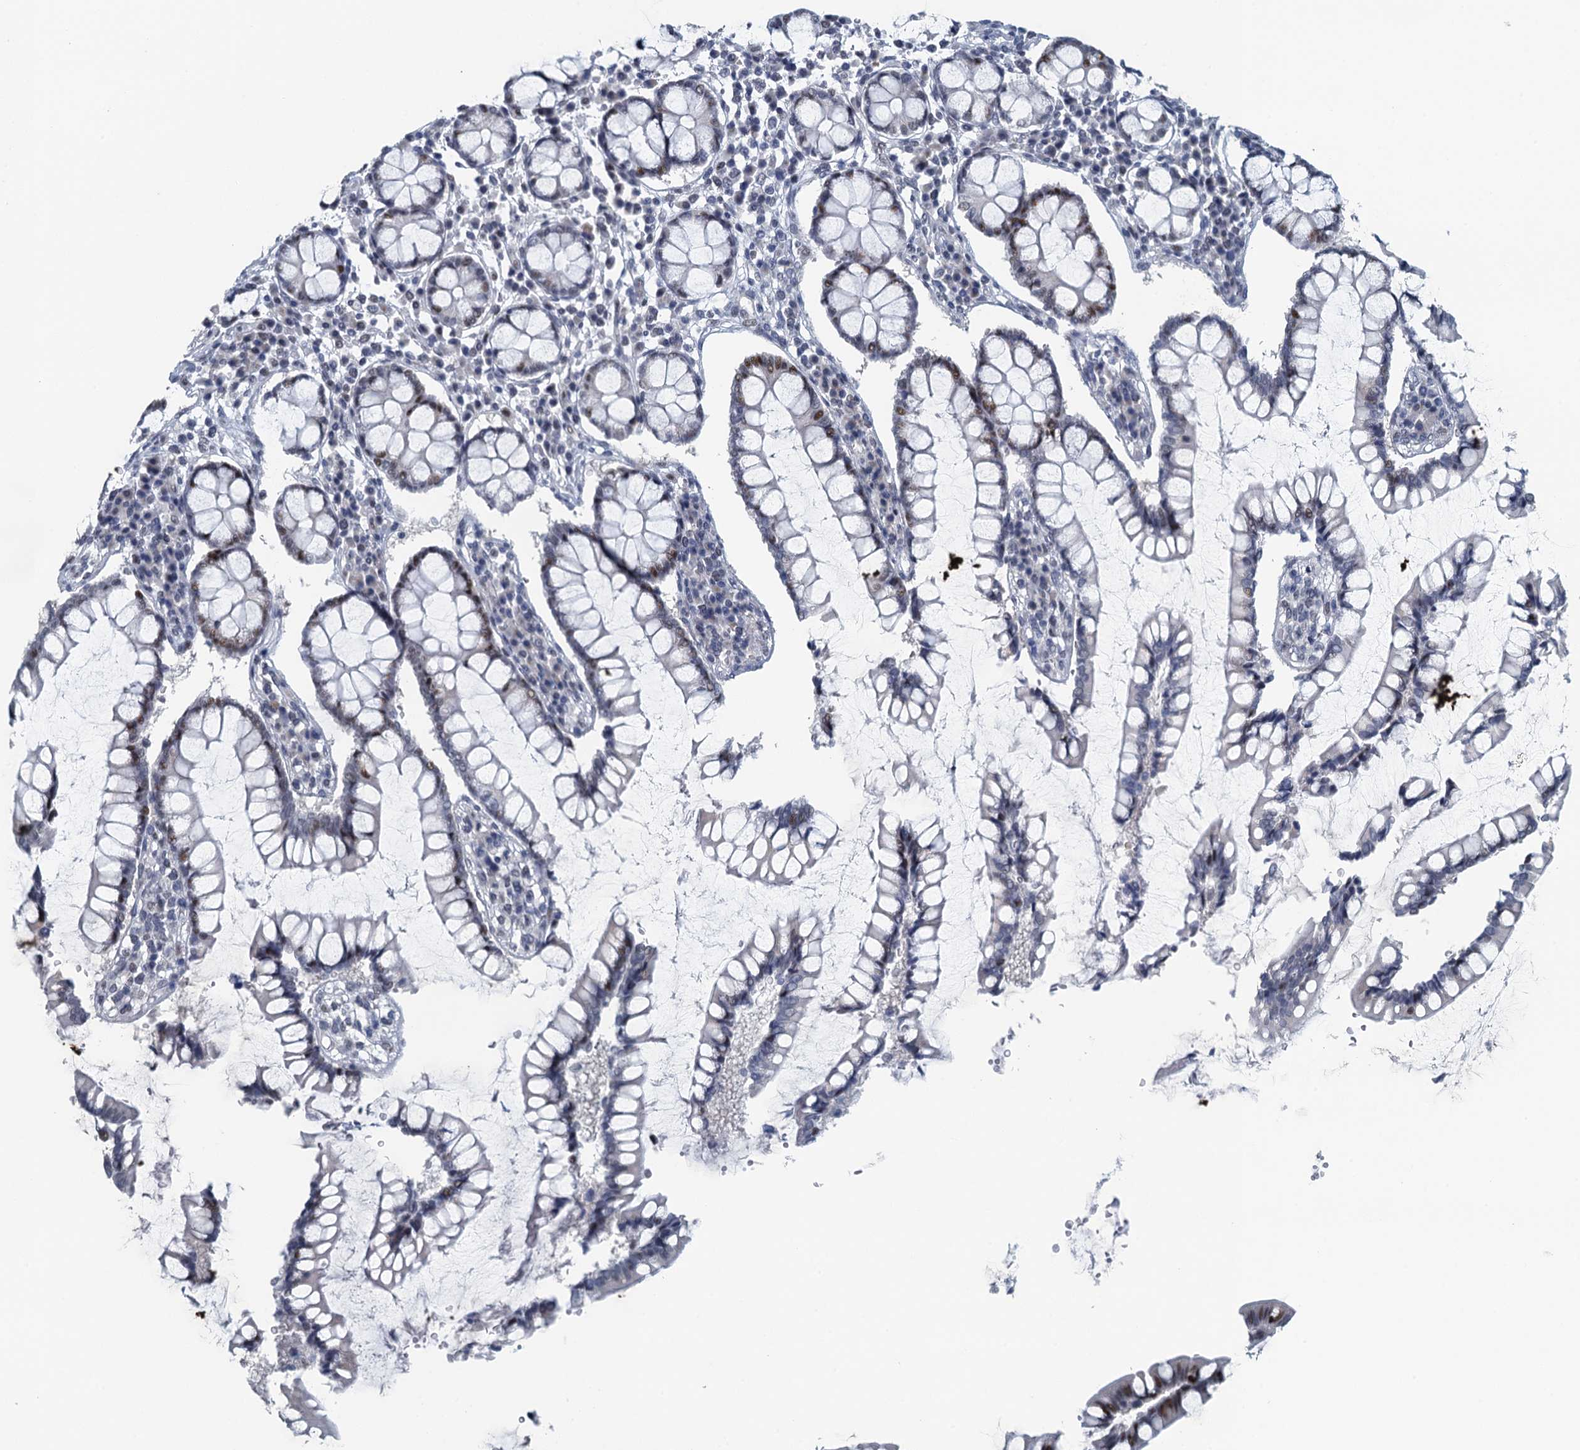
{"staining": {"intensity": "strong", "quantity": ">75%", "location": "nuclear"}, "tissue": "colon", "cell_type": "Endothelial cells", "image_type": "normal", "snomed": [{"axis": "morphology", "description": "Normal tissue, NOS"}, {"axis": "topography", "description": "Colon"}], "caption": "Immunohistochemical staining of unremarkable colon shows strong nuclear protein positivity in approximately >75% of endothelial cells.", "gene": "TTLL9", "patient": {"sex": "female", "age": 79}}